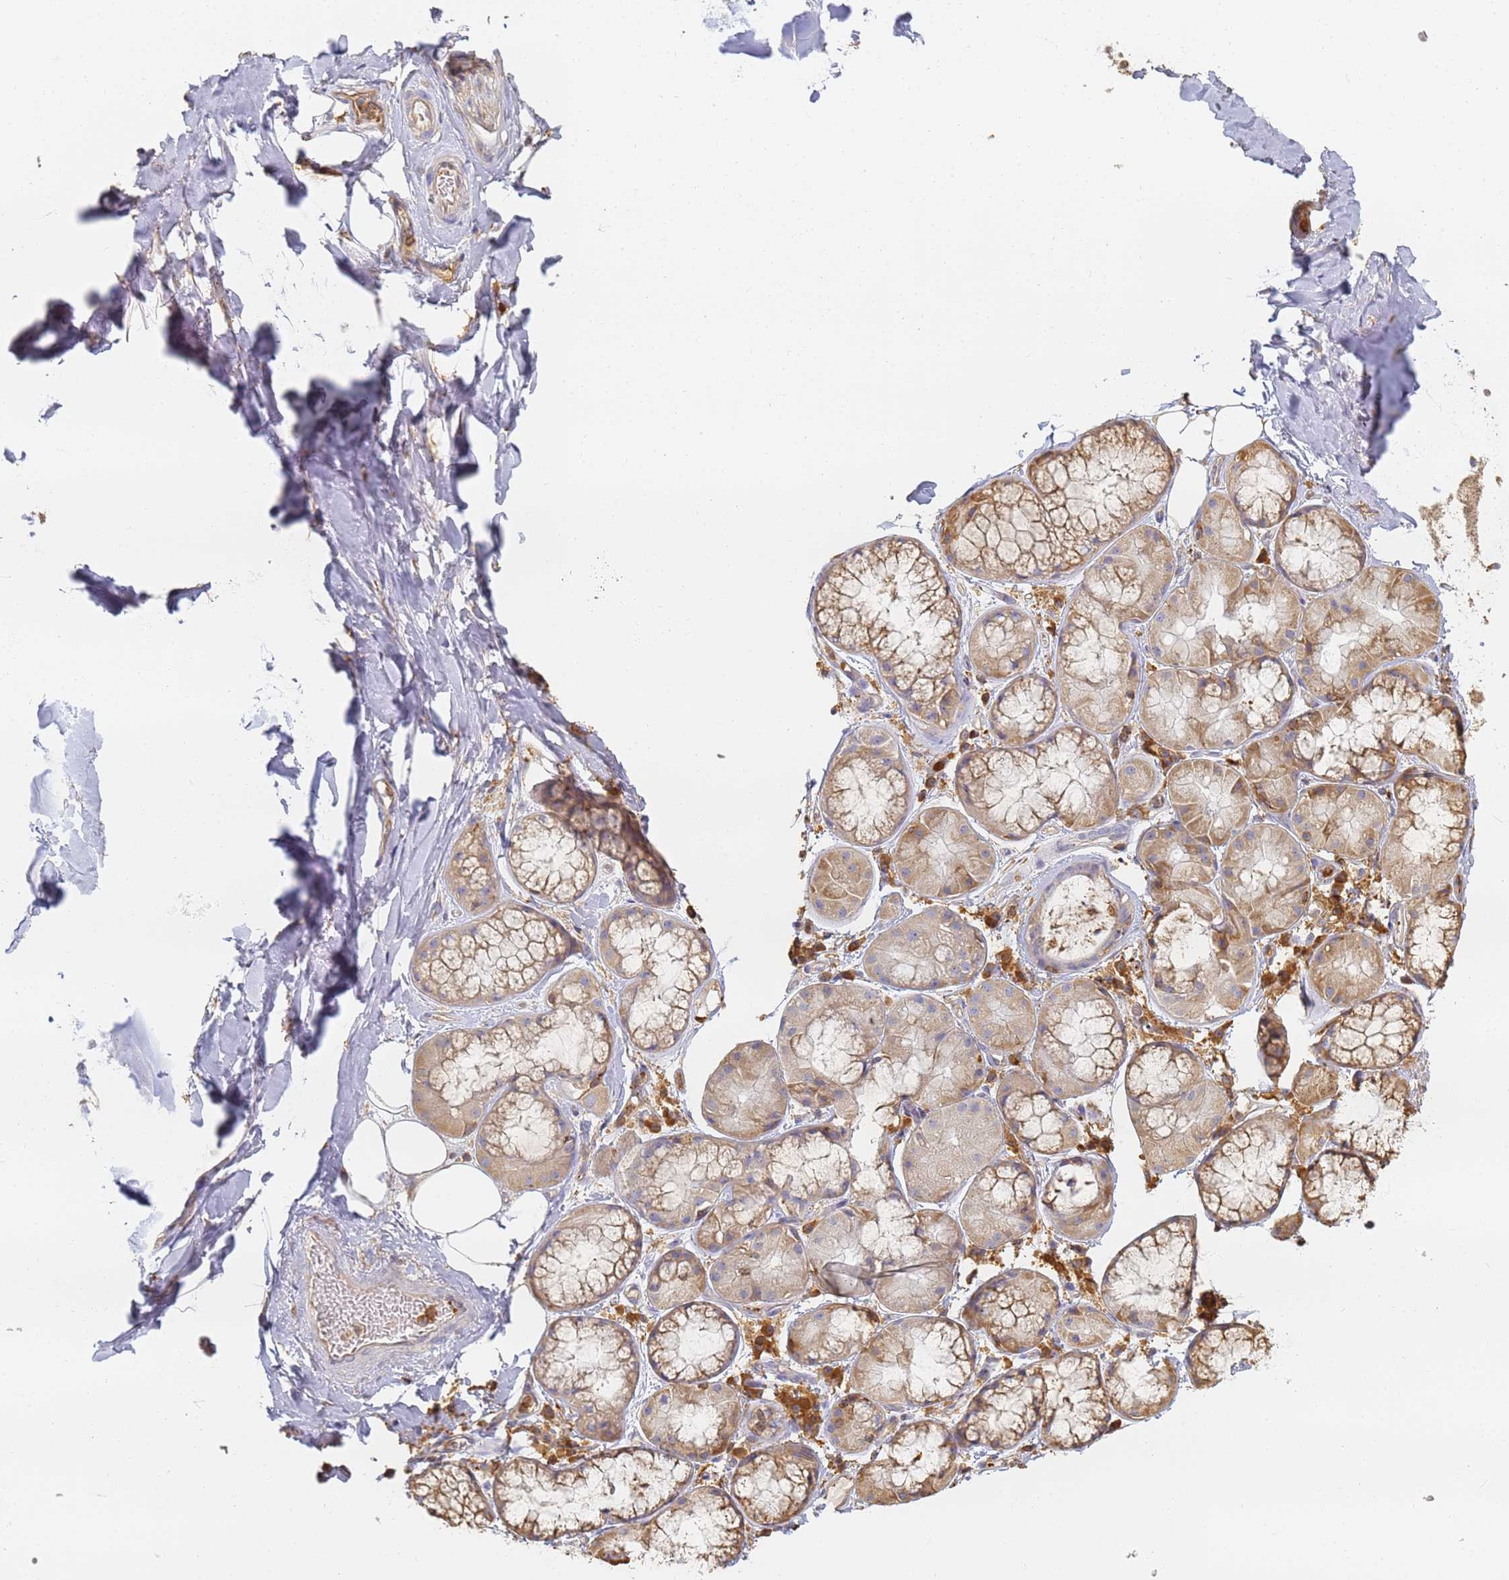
{"staining": {"intensity": "negative", "quantity": "none", "location": "none"}, "tissue": "adipose tissue", "cell_type": "Adipocytes", "image_type": "normal", "snomed": [{"axis": "morphology", "description": "Normal tissue, NOS"}, {"axis": "topography", "description": "Lymph node"}, {"axis": "topography", "description": "Cartilage tissue"}, {"axis": "topography", "description": "Bronchus"}], "caption": "IHC of normal human adipose tissue exhibits no expression in adipocytes.", "gene": "BIN2", "patient": {"sex": "male", "age": 63}}